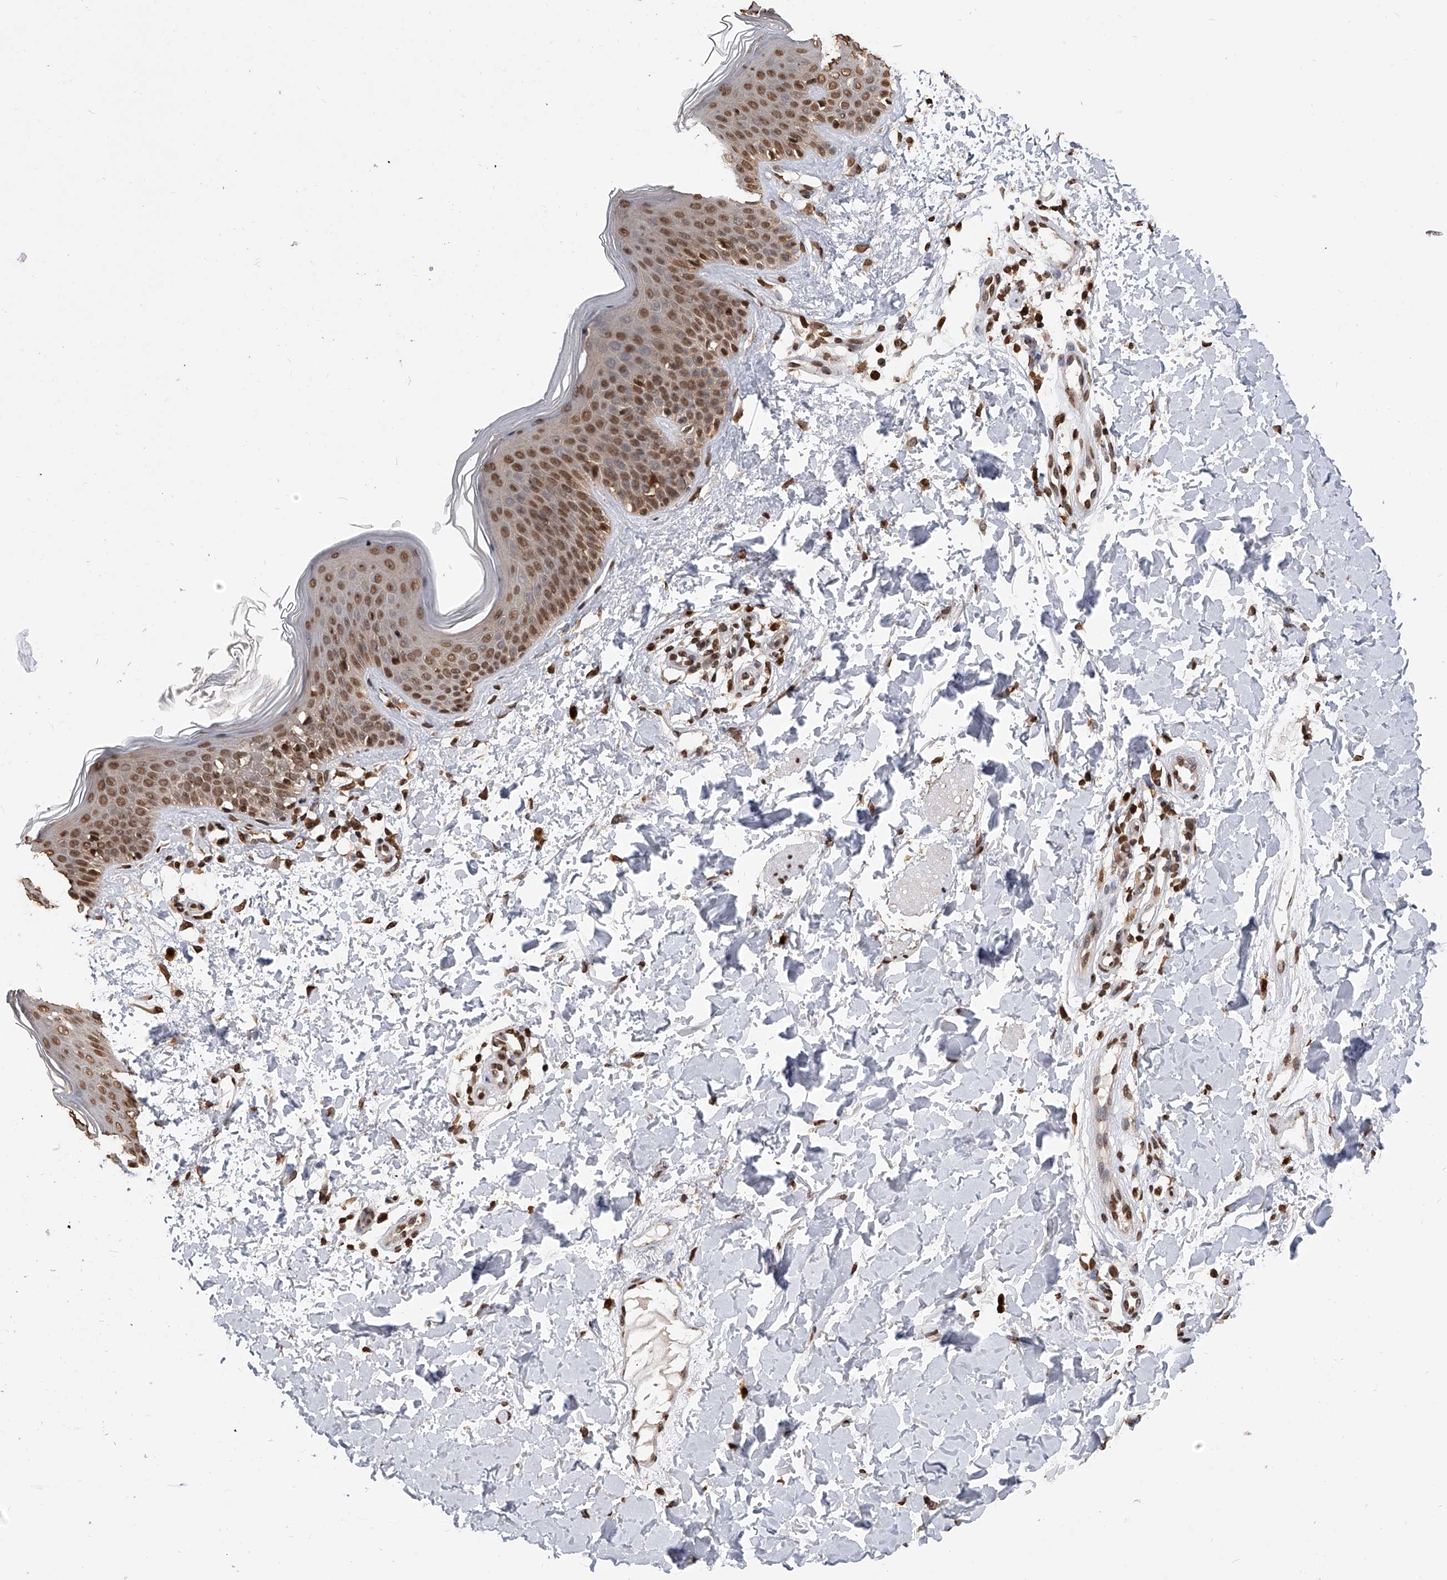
{"staining": {"intensity": "moderate", "quantity": ">75%", "location": "cytoplasmic/membranous,nuclear"}, "tissue": "skin", "cell_type": "Fibroblasts", "image_type": "normal", "snomed": [{"axis": "morphology", "description": "Normal tissue, NOS"}, {"axis": "topography", "description": "Skin"}], "caption": "High-magnification brightfield microscopy of unremarkable skin stained with DAB (3,3'-diaminobenzidine) (brown) and counterstained with hematoxylin (blue). fibroblasts exhibit moderate cytoplasmic/membranous,nuclear staining is seen in about>75% of cells.", "gene": "CFAP410", "patient": {"sex": "male", "age": 37}}